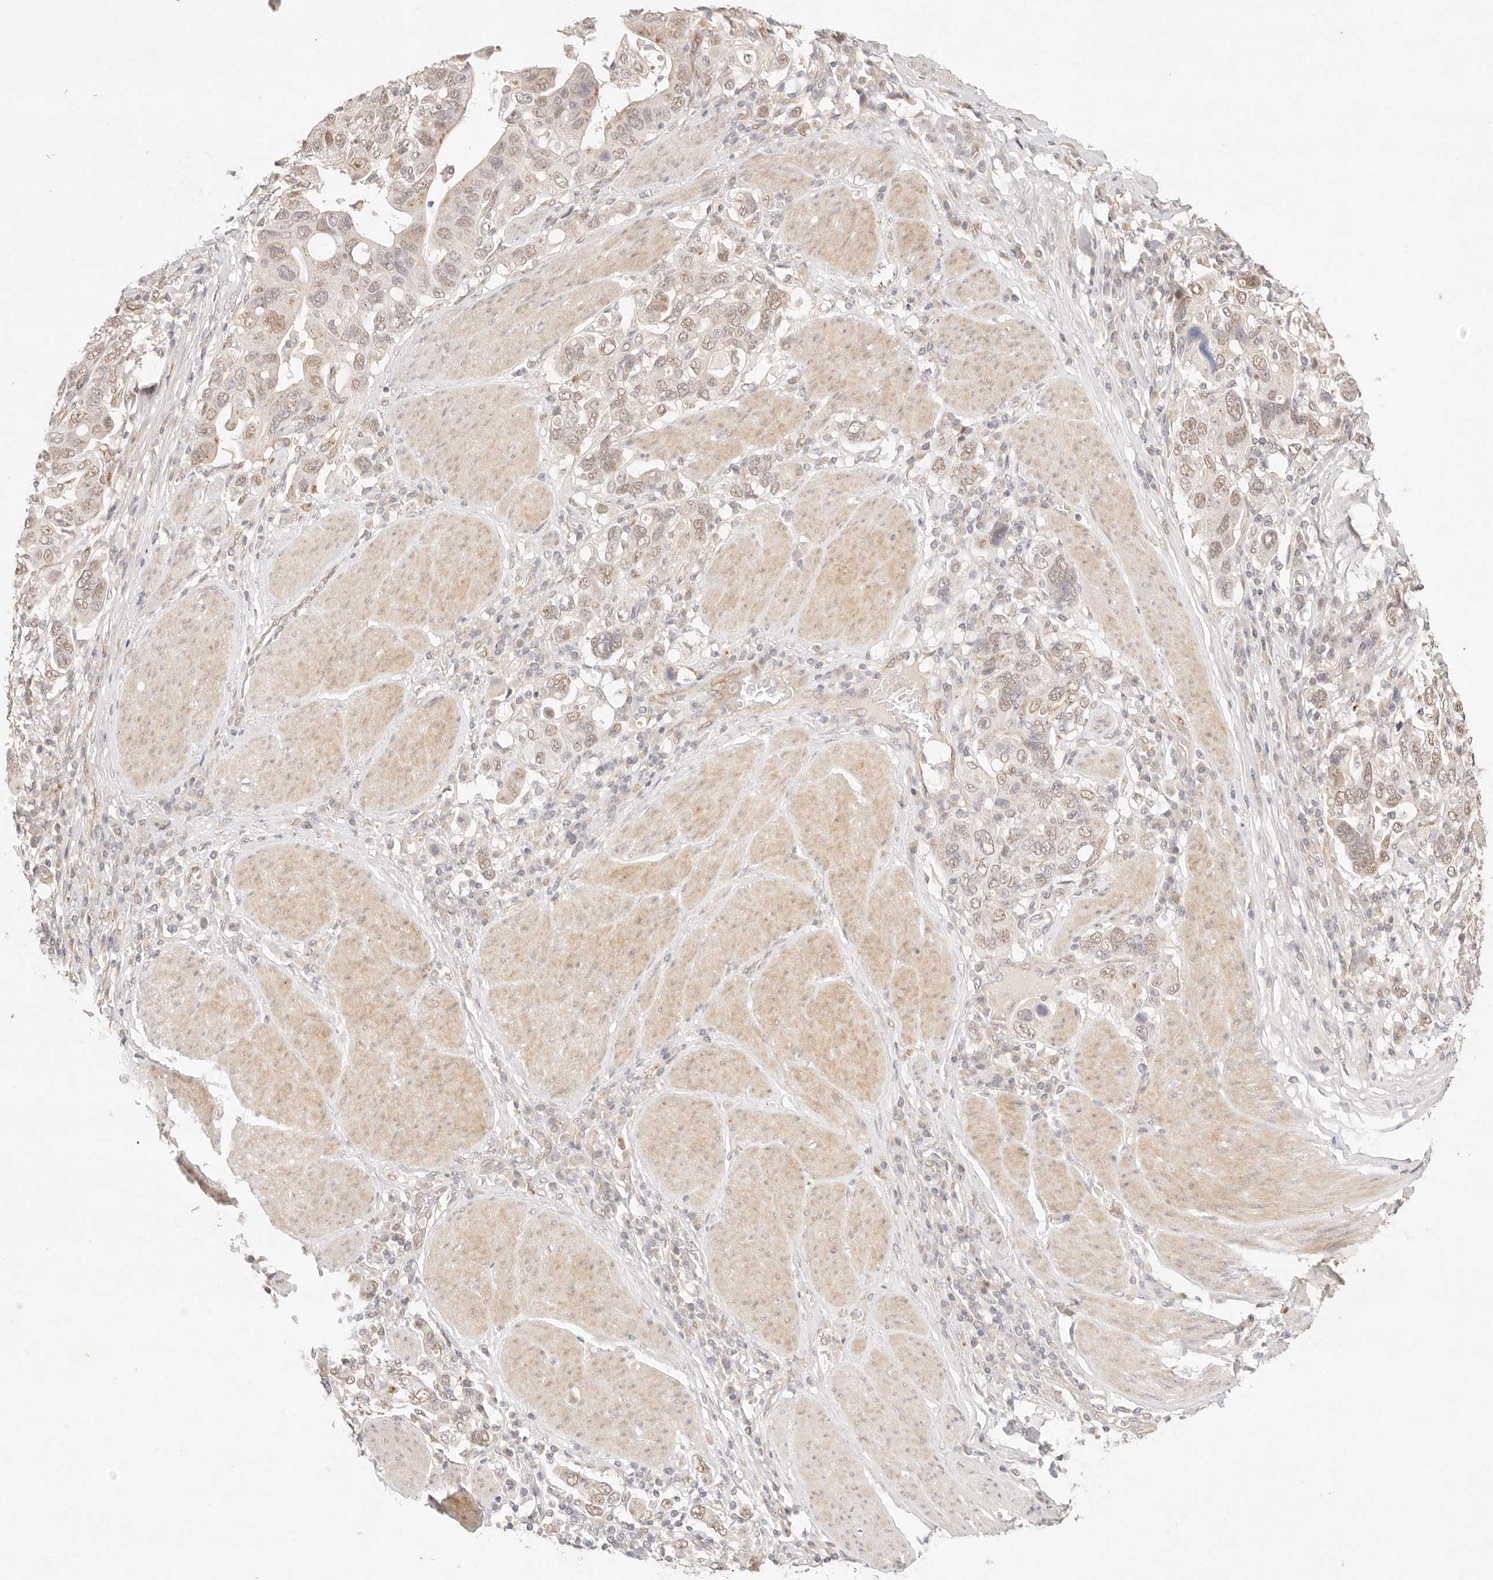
{"staining": {"intensity": "weak", "quantity": "25%-75%", "location": "nuclear"}, "tissue": "stomach cancer", "cell_type": "Tumor cells", "image_type": "cancer", "snomed": [{"axis": "morphology", "description": "Adenocarcinoma, NOS"}, {"axis": "topography", "description": "Stomach, upper"}], "caption": "Adenocarcinoma (stomach) was stained to show a protein in brown. There is low levels of weak nuclear expression in approximately 25%-75% of tumor cells.", "gene": "GPR156", "patient": {"sex": "male", "age": 62}}